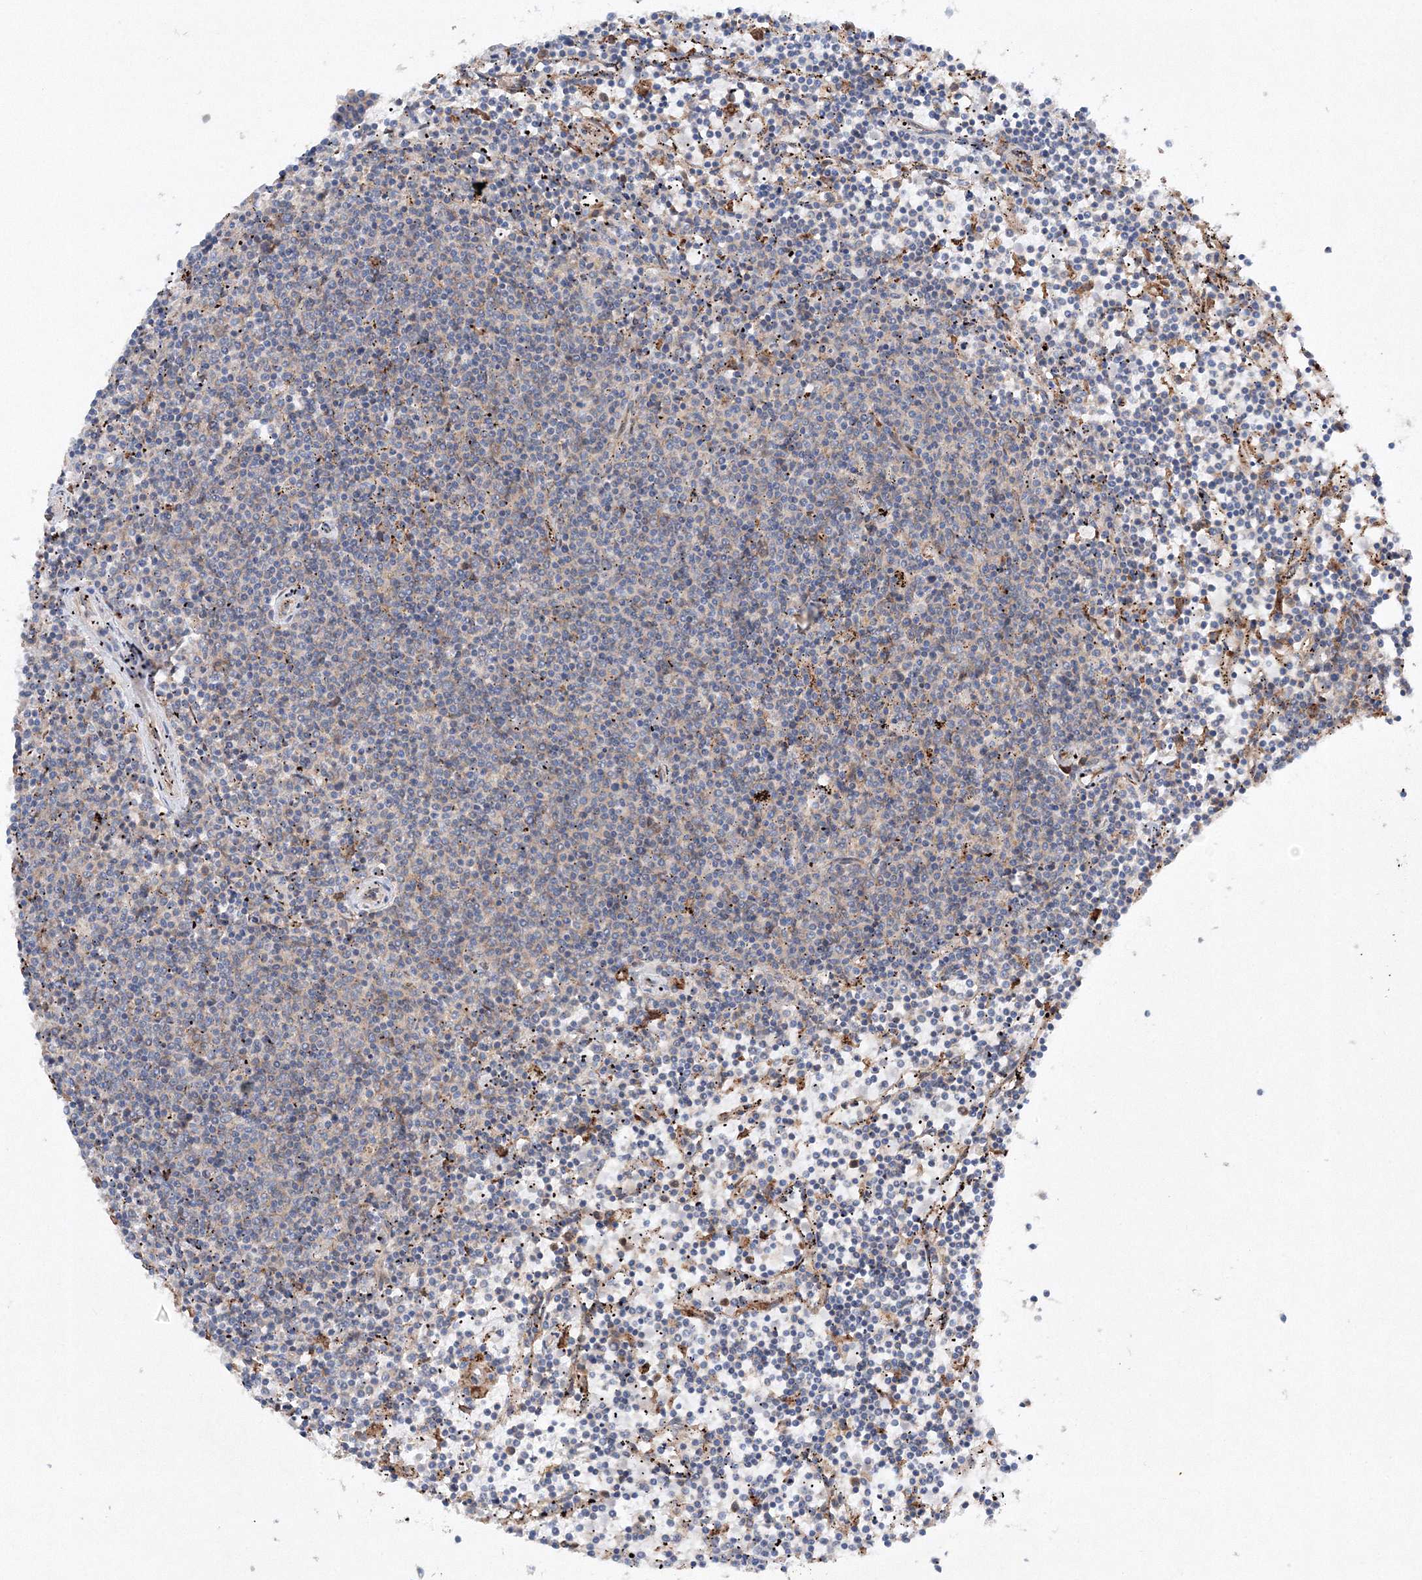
{"staining": {"intensity": "negative", "quantity": "none", "location": "none"}, "tissue": "lymphoma", "cell_type": "Tumor cells", "image_type": "cancer", "snomed": [{"axis": "morphology", "description": "Malignant lymphoma, non-Hodgkin's type, Low grade"}, {"axis": "topography", "description": "Spleen"}], "caption": "Malignant lymphoma, non-Hodgkin's type (low-grade) stained for a protein using IHC displays no staining tumor cells.", "gene": "SLC36A1", "patient": {"sex": "female", "age": 50}}